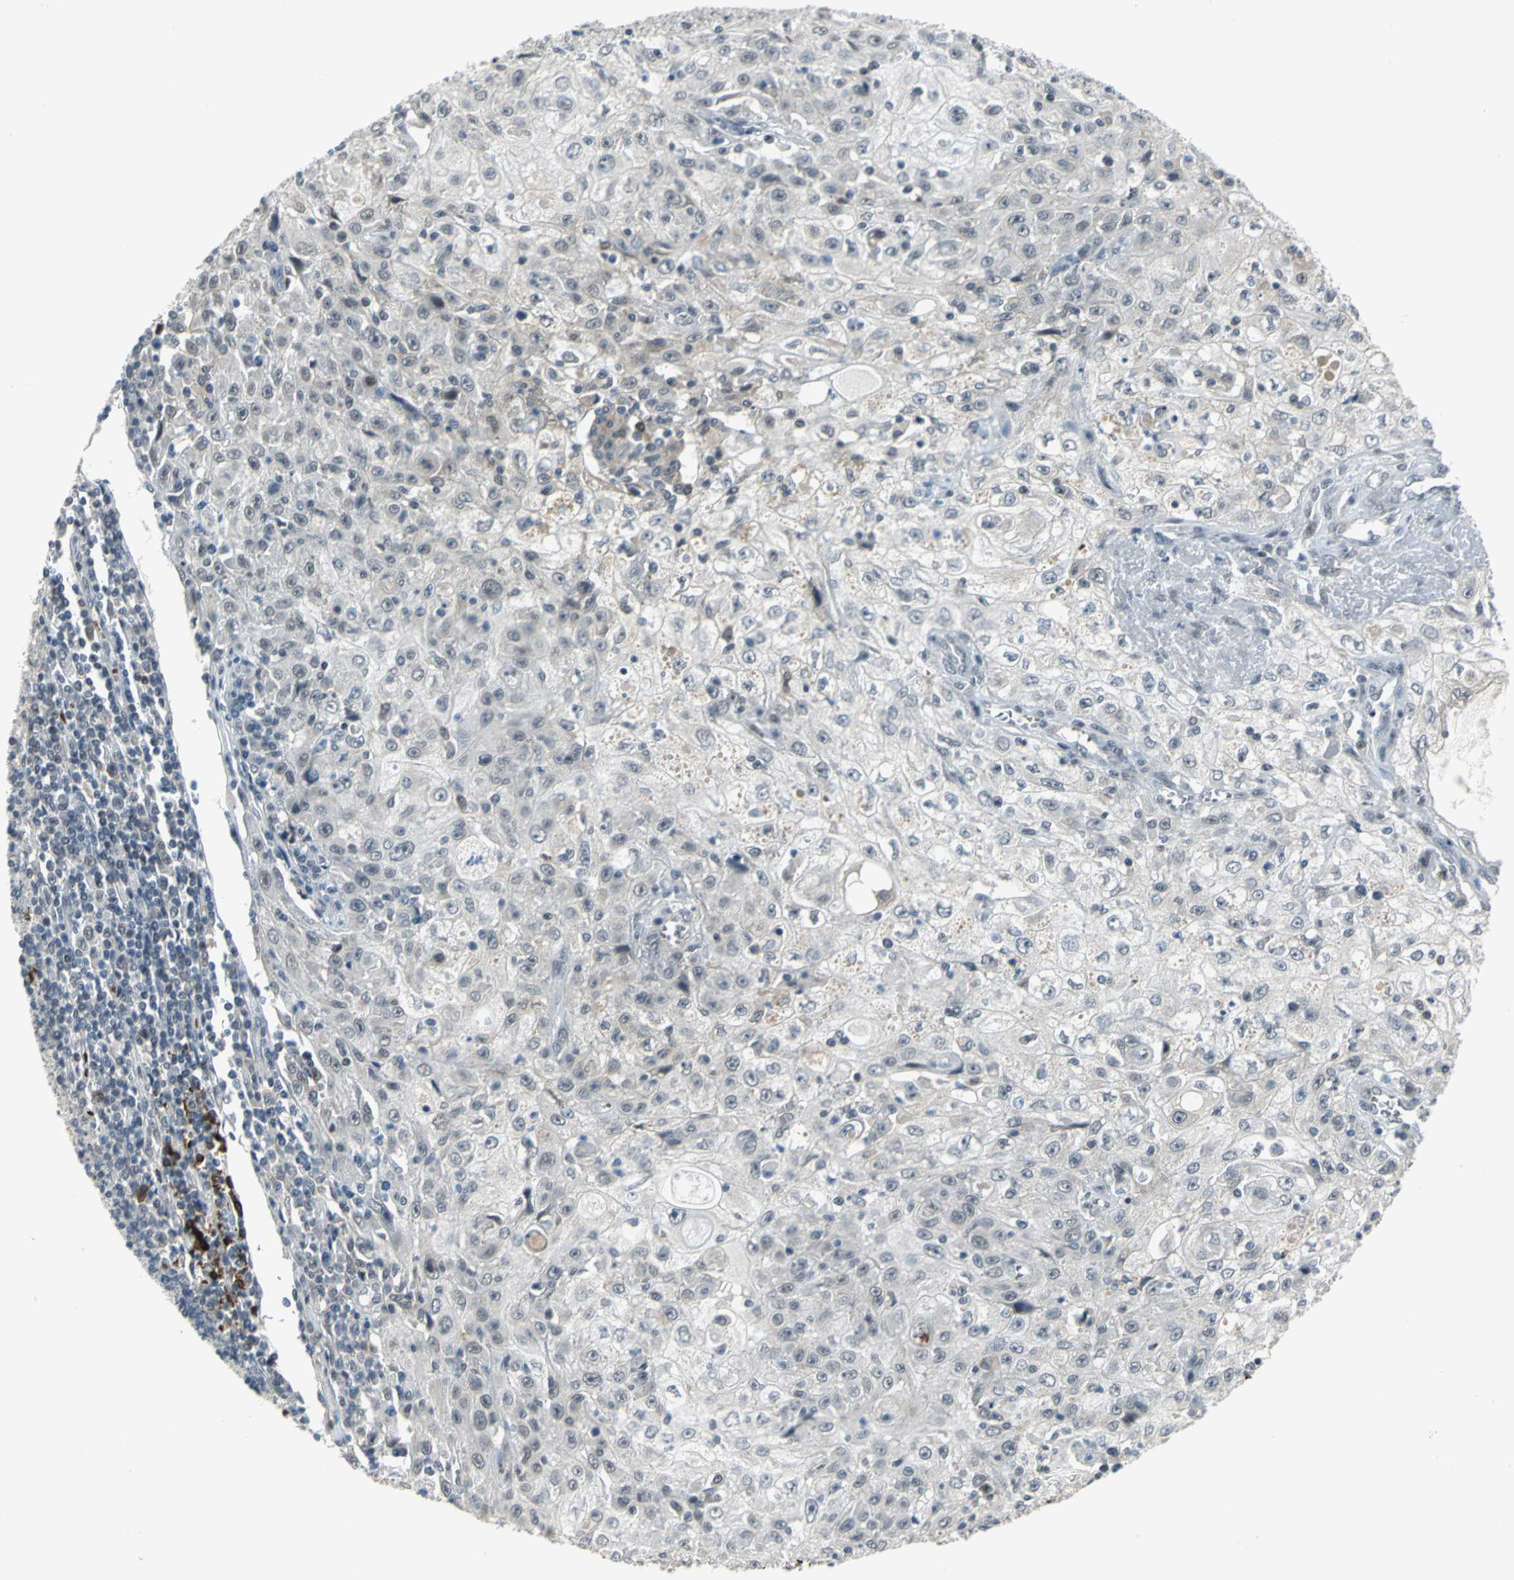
{"staining": {"intensity": "weak", "quantity": "25%-75%", "location": "nuclear"}, "tissue": "skin cancer", "cell_type": "Tumor cells", "image_type": "cancer", "snomed": [{"axis": "morphology", "description": "Squamous cell carcinoma, NOS"}, {"axis": "topography", "description": "Skin"}], "caption": "Skin cancer (squamous cell carcinoma) stained for a protein reveals weak nuclear positivity in tumor cells.", "gene": "GLI3", "patient": {"sex": "male", "age": 75}}